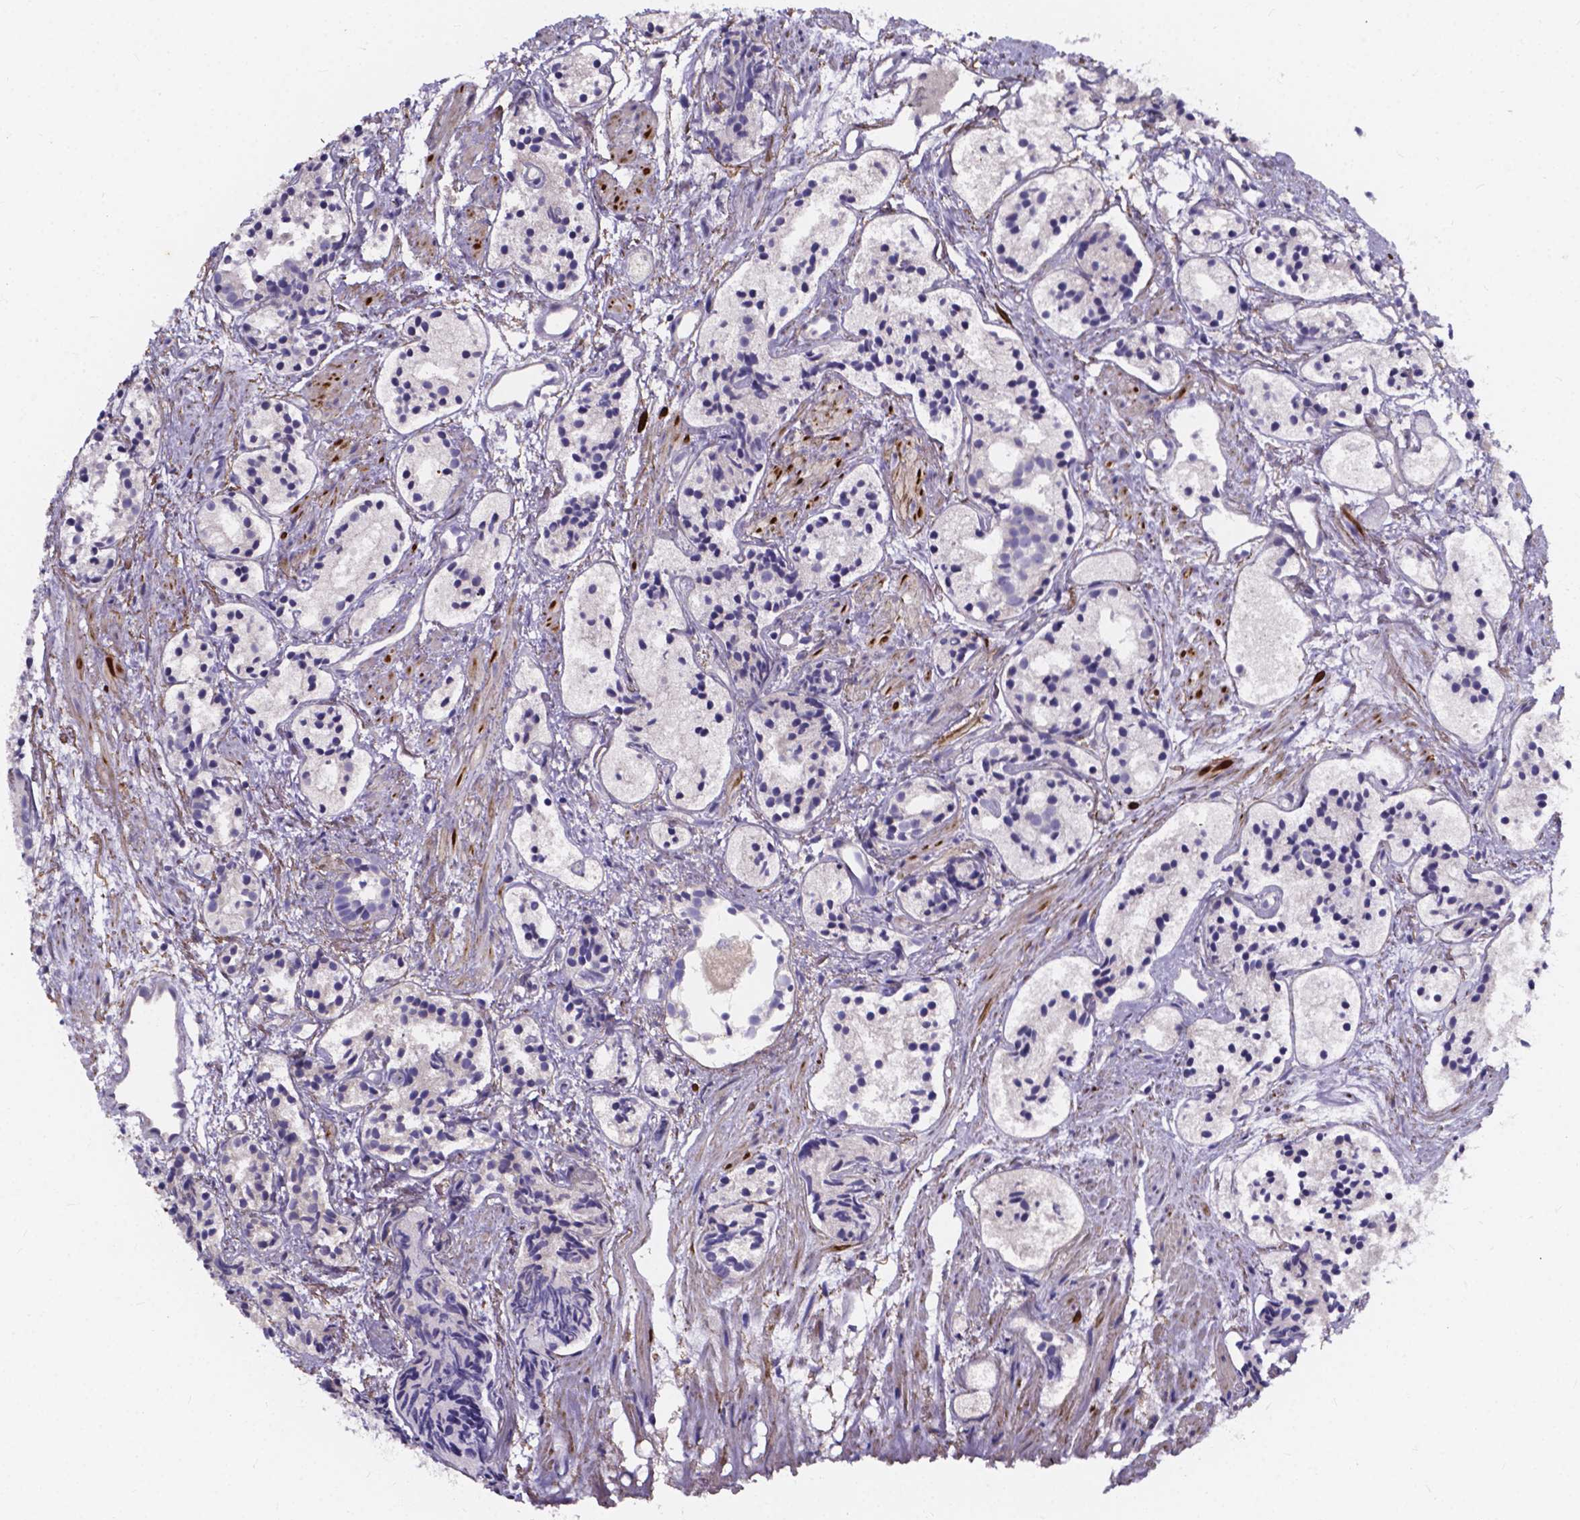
{"staining": {"intensity": "negative", "quantity": "none", "location": "none"}, "tissue": "prostate cancer", "cell_type": "Tumor cells", "image_type": "cancer", "snomed": [{"axis": "morphology", "description": "Adenocarcinoma, High grade"}, {"axis": "topography", "description": "Prostate"}], "caption": "The immunohistochemistry image has no significant expression in tumor cells of prostate adenocarcinoma (high-grade) tissue.", "gene": "SPOCD1", "patient": {"sex": "male", "age": 85}}